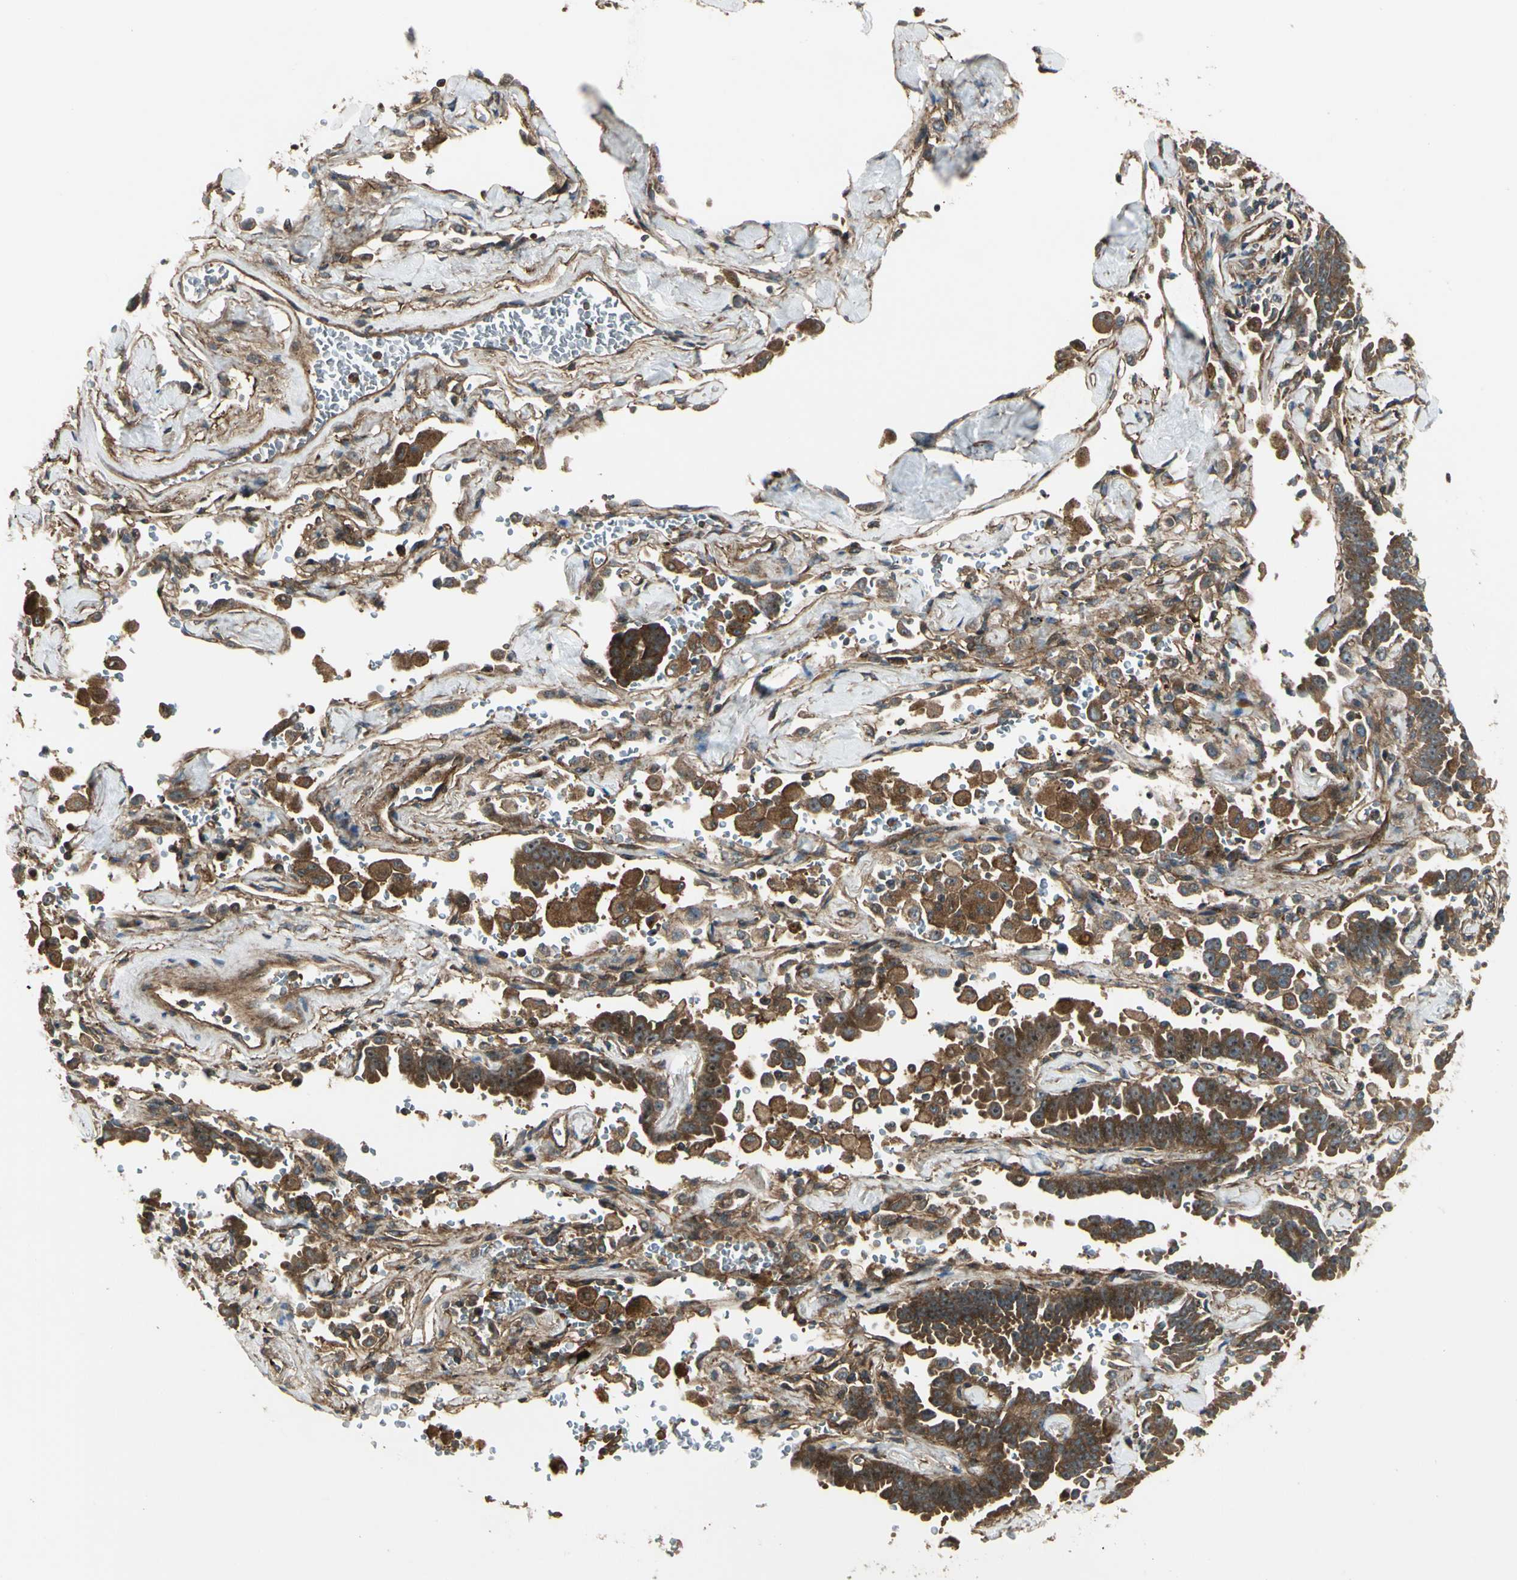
{"staining": {"intensity": "strong", "quantity": ">75%", "location": "cytoplasmic/membranous"}, "tissue": "lung cancer", "cell_type": "Tumor cells", "image_type": "cancer", "snomed": [{"axis": "morphology", "description": "Adenocarcinoma, NOS"}, {"axis": "topography", "description": "Lung"}], "caption": "Protein expression analysis of adenocarcinoma (lung) demonstrates strong cytoplasmic/membranous positivity in approximately >75% of tumor cells. (DAB = brown stain, brightfield microscopy at high magnification).", "gene": "FKBP15", "patient": {"sex": "female", "age": 64}}